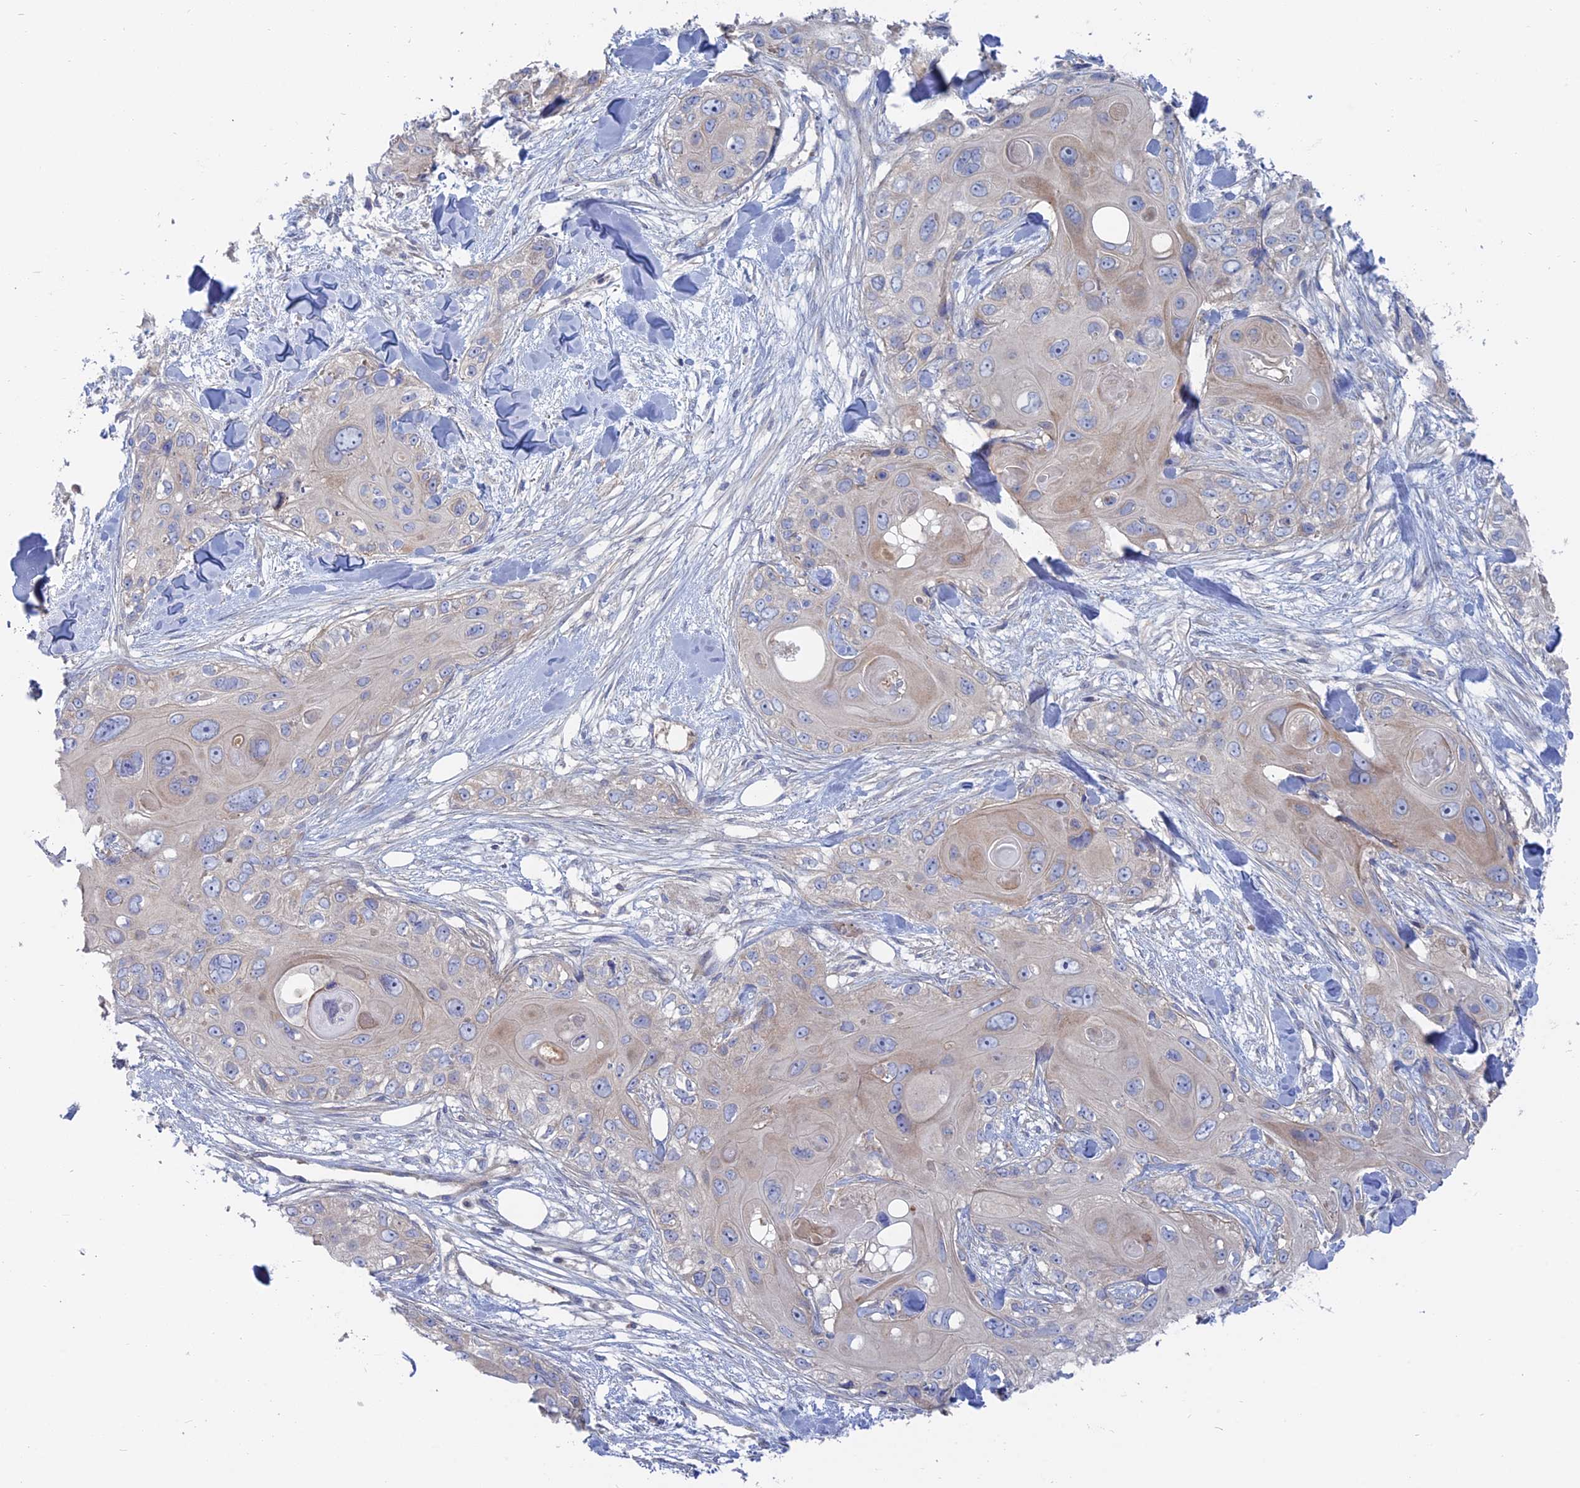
{"staining": {"intensity": "negative", "quantity": "none", "location": "none"}, "tissue": "skin cancer", "cell_type": "Tumor cells", "image_type": "cancer", "snomed": [{"axis": "morphology", "description": "Normal tissue, NOS"}, {"axis": "morphology", "description": "Squamous cell carcinoma, NOS"}, {"axis": "topography", "description": "Skin"}], "caption": "This is an immunohistochemistry photomicrograph of skin squamous cell carcinoma. There is no positivity in tumor cells.", "gene": "TBC1D30", "patient": {"sex": "male", "age": 72}}